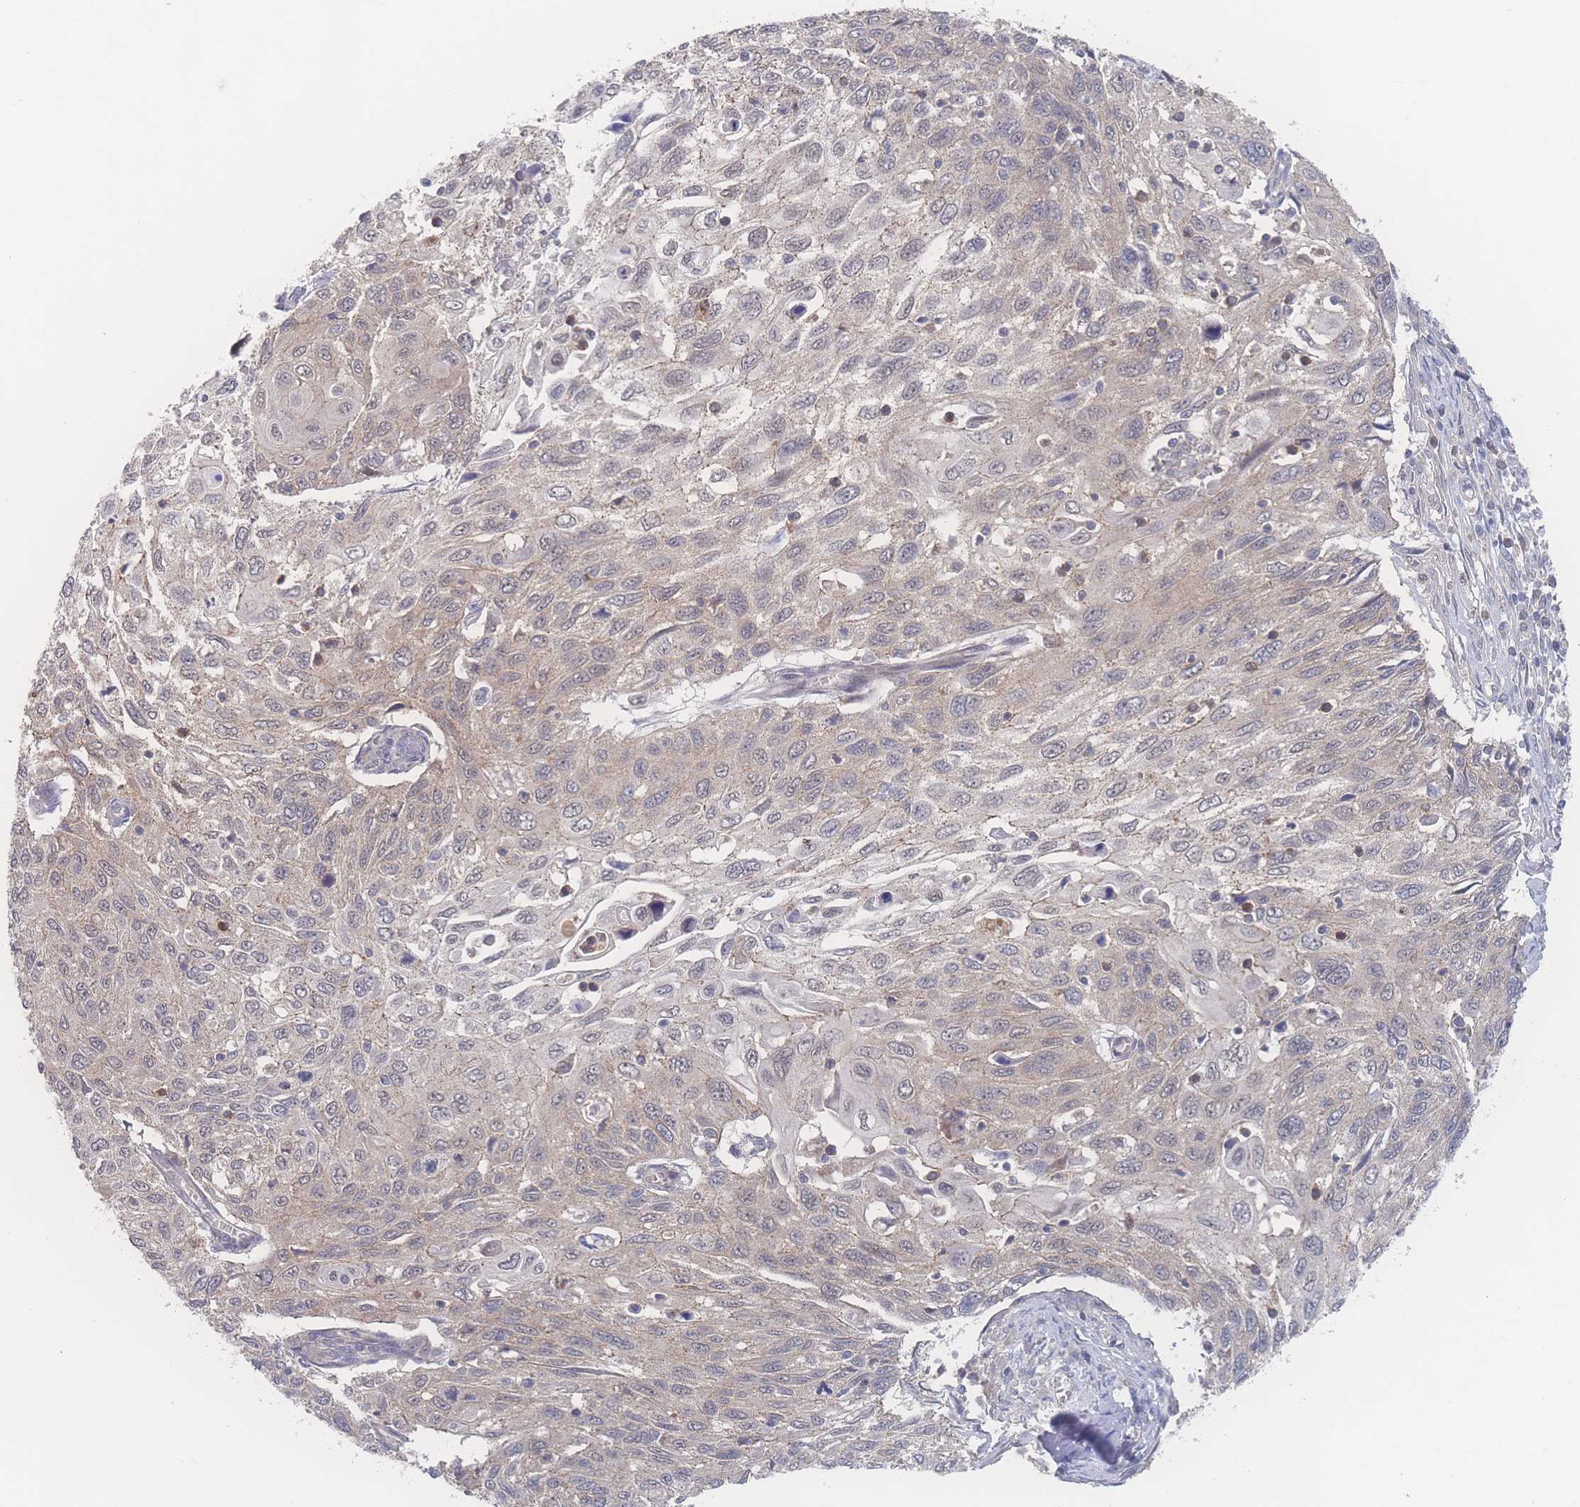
{"staining": {"intensity": "weak", "quantity": "25%-75%", "location": "cytoplasmic/membranous,nuclear"}, "tissue": "cervical cancer", "cell_type": "Tumor cells", "image_type": "cancer", "snomed": [{"axis": "morphology", "description": "Squamous cell carcinoma, NOS"}, {"axis": "topography", "description": "Cervix"}], "caption": "Immunohistochemistry staining of cervical cancer (squamous cell carcinoma), which displays low levels of weak cytoplasmic/membranous and nuclear expression in about 25%-75% of tumor cells indicating weak cytoplasmic/membranous and nuclear protein positivity. The staining was performed using DAB (3,3'-diaminobenzidine) (brown) for protein detection and nuclei were counterstained in hematoxylin (blue).", "gene": "NBEAL1", "patient": {"sex": "female", "age": 70}}